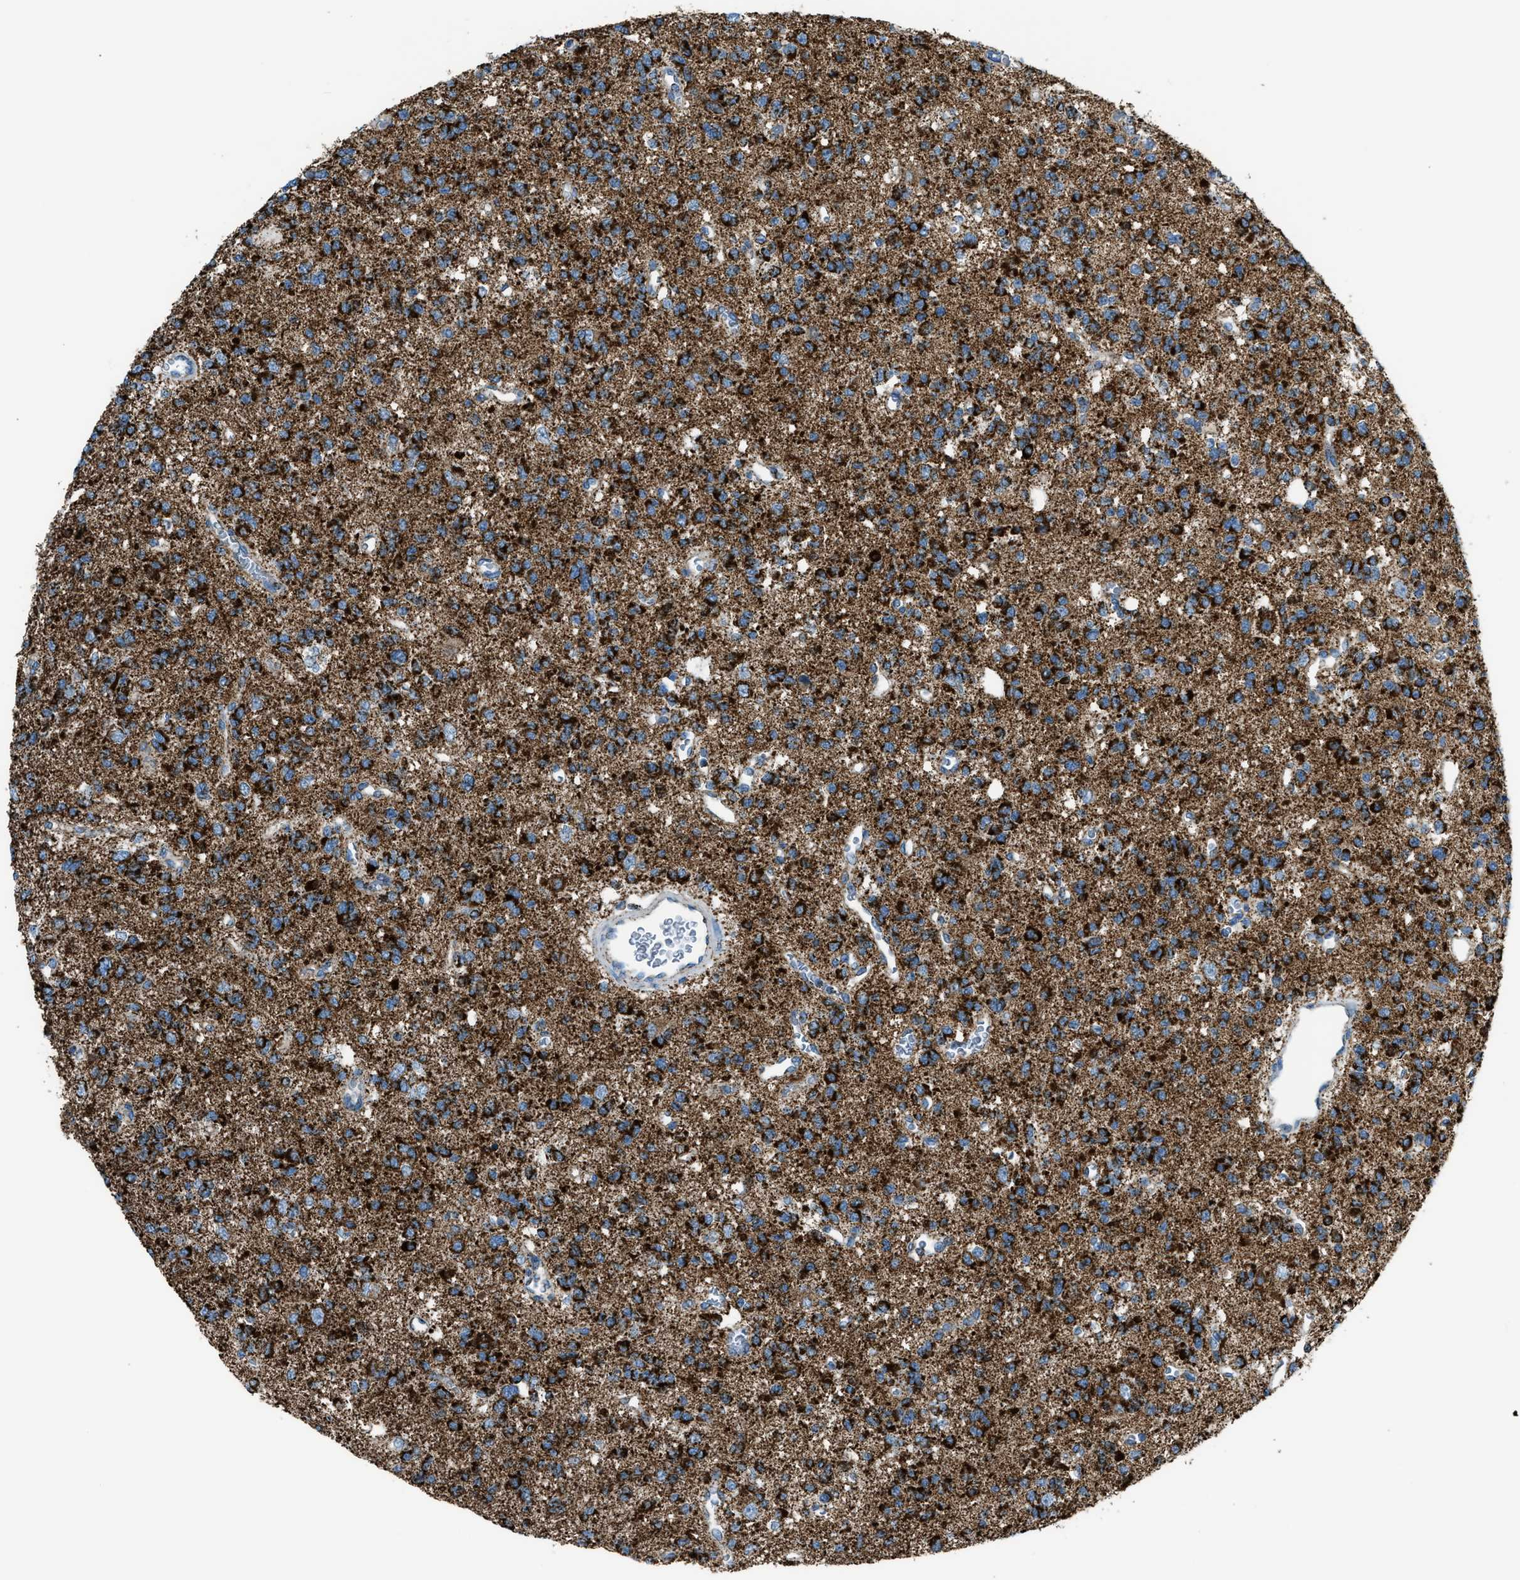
{"staining": {"intensity": "strong", "quantity": ">75%", "location": "cytoplasmic/membranous"}, "tissue": "glioma", "cell_type": "Tumor cells", "image_type": "cancer", "snomed": [{"axis": "morphology", "description": "Glioma, malignant, Low grade"}, {"axis": "topography", "description": "Brain"}], "caption": "Brown immunohistochemical staining in human malignant glioma (low-grade) demonstrates strong cytoplasmic/membranous positivity in about >75% of tumor cells.", "gene": "MDH2", "patient": {"sex": "male", "age": 38}}